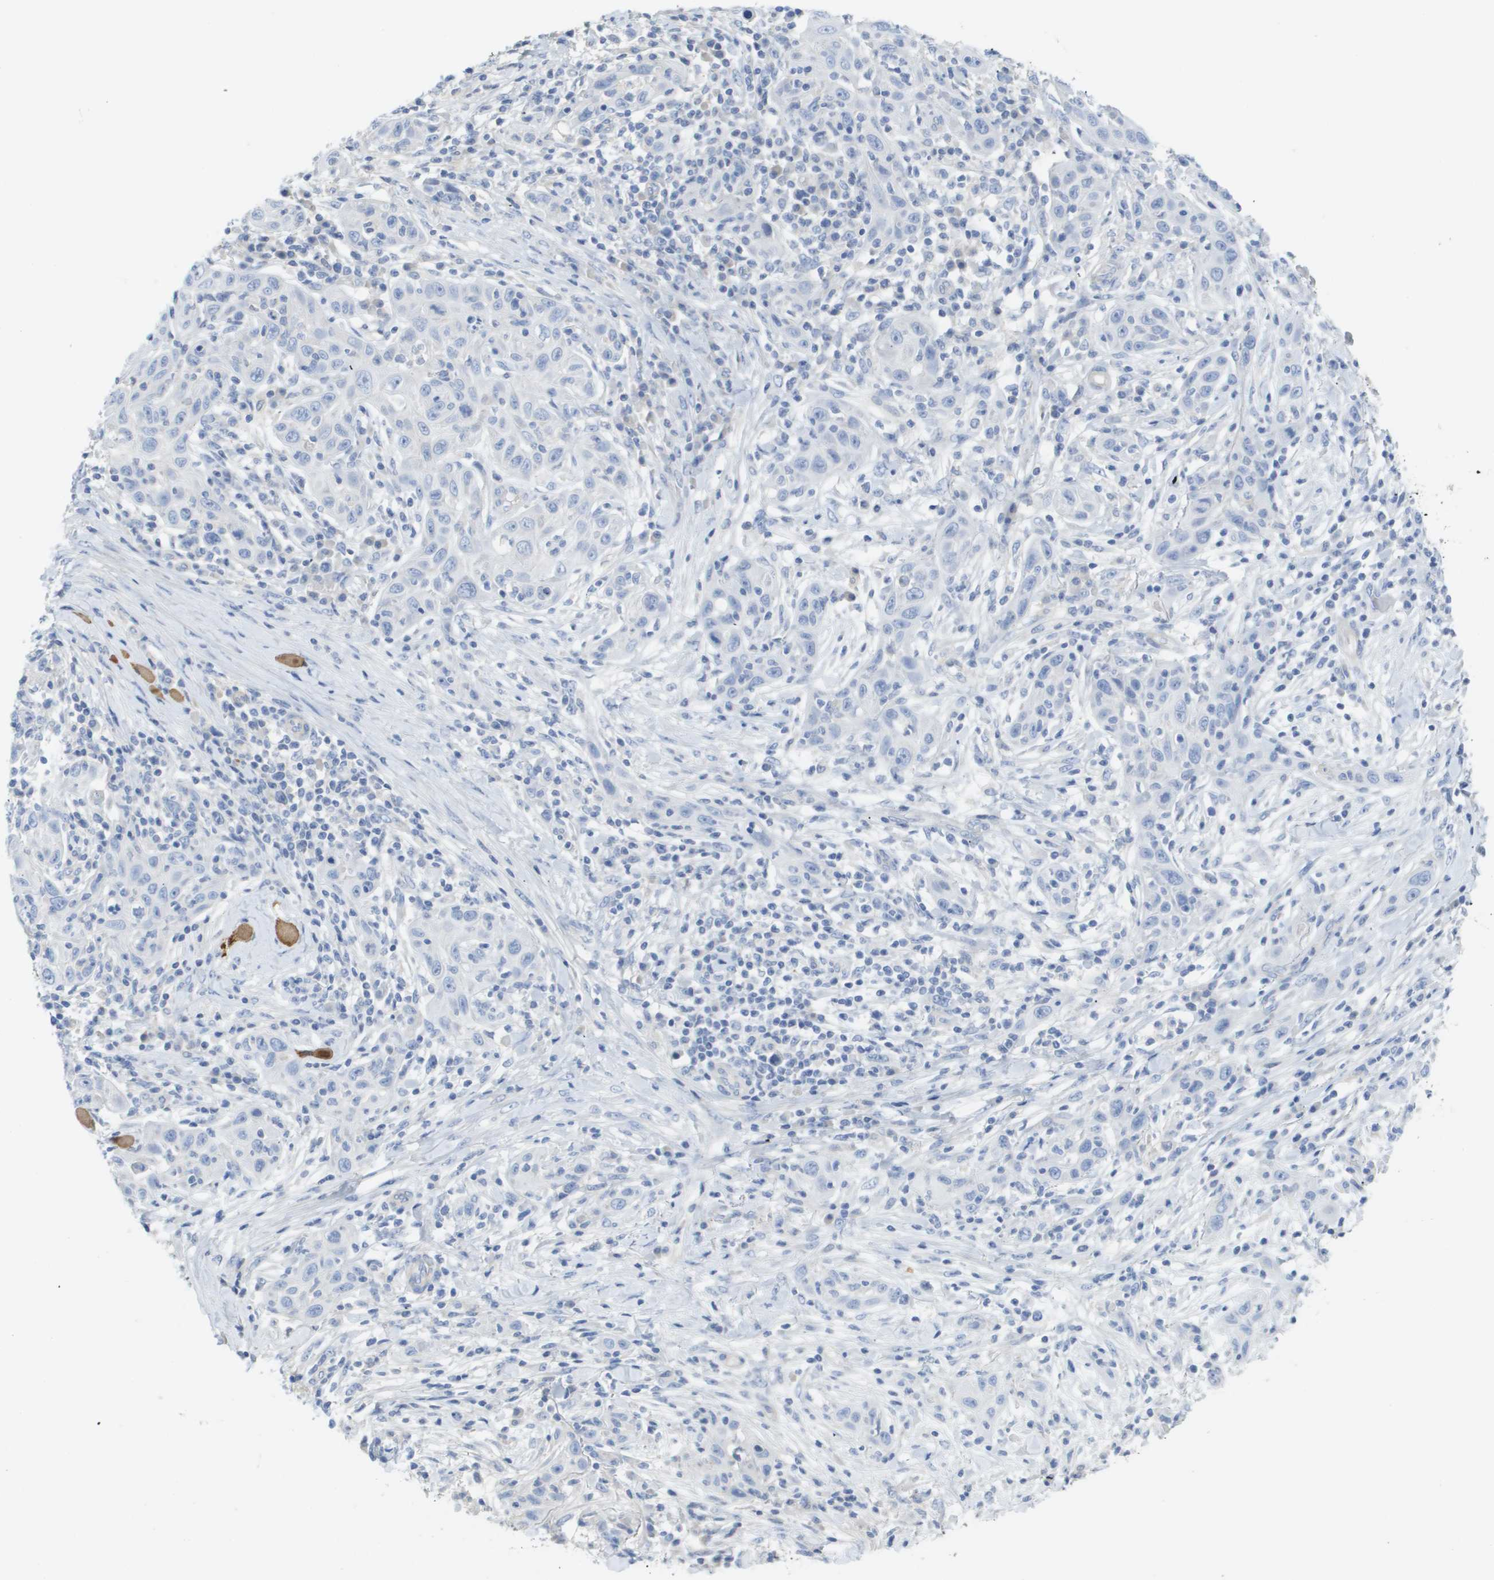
{"staining": {"intensity": "negative", "quantity": "none", "location": "none"}, "tissue": "skin cancer", "cell_type": "Tumor cells", "image_type": "cancer", "snomed": [{"axis": "morphology", "description": "Squamous cell carcinoma, NOS"}, {"axis": "topography", "description": "Skin"}], "caption": "A high-resolution histopathology image shows IHC staining of skin cancer, which exhibits no significant staining in tumor cells.", "gene": "MYL3", "patient": {"sex": "female", "age": 88}}